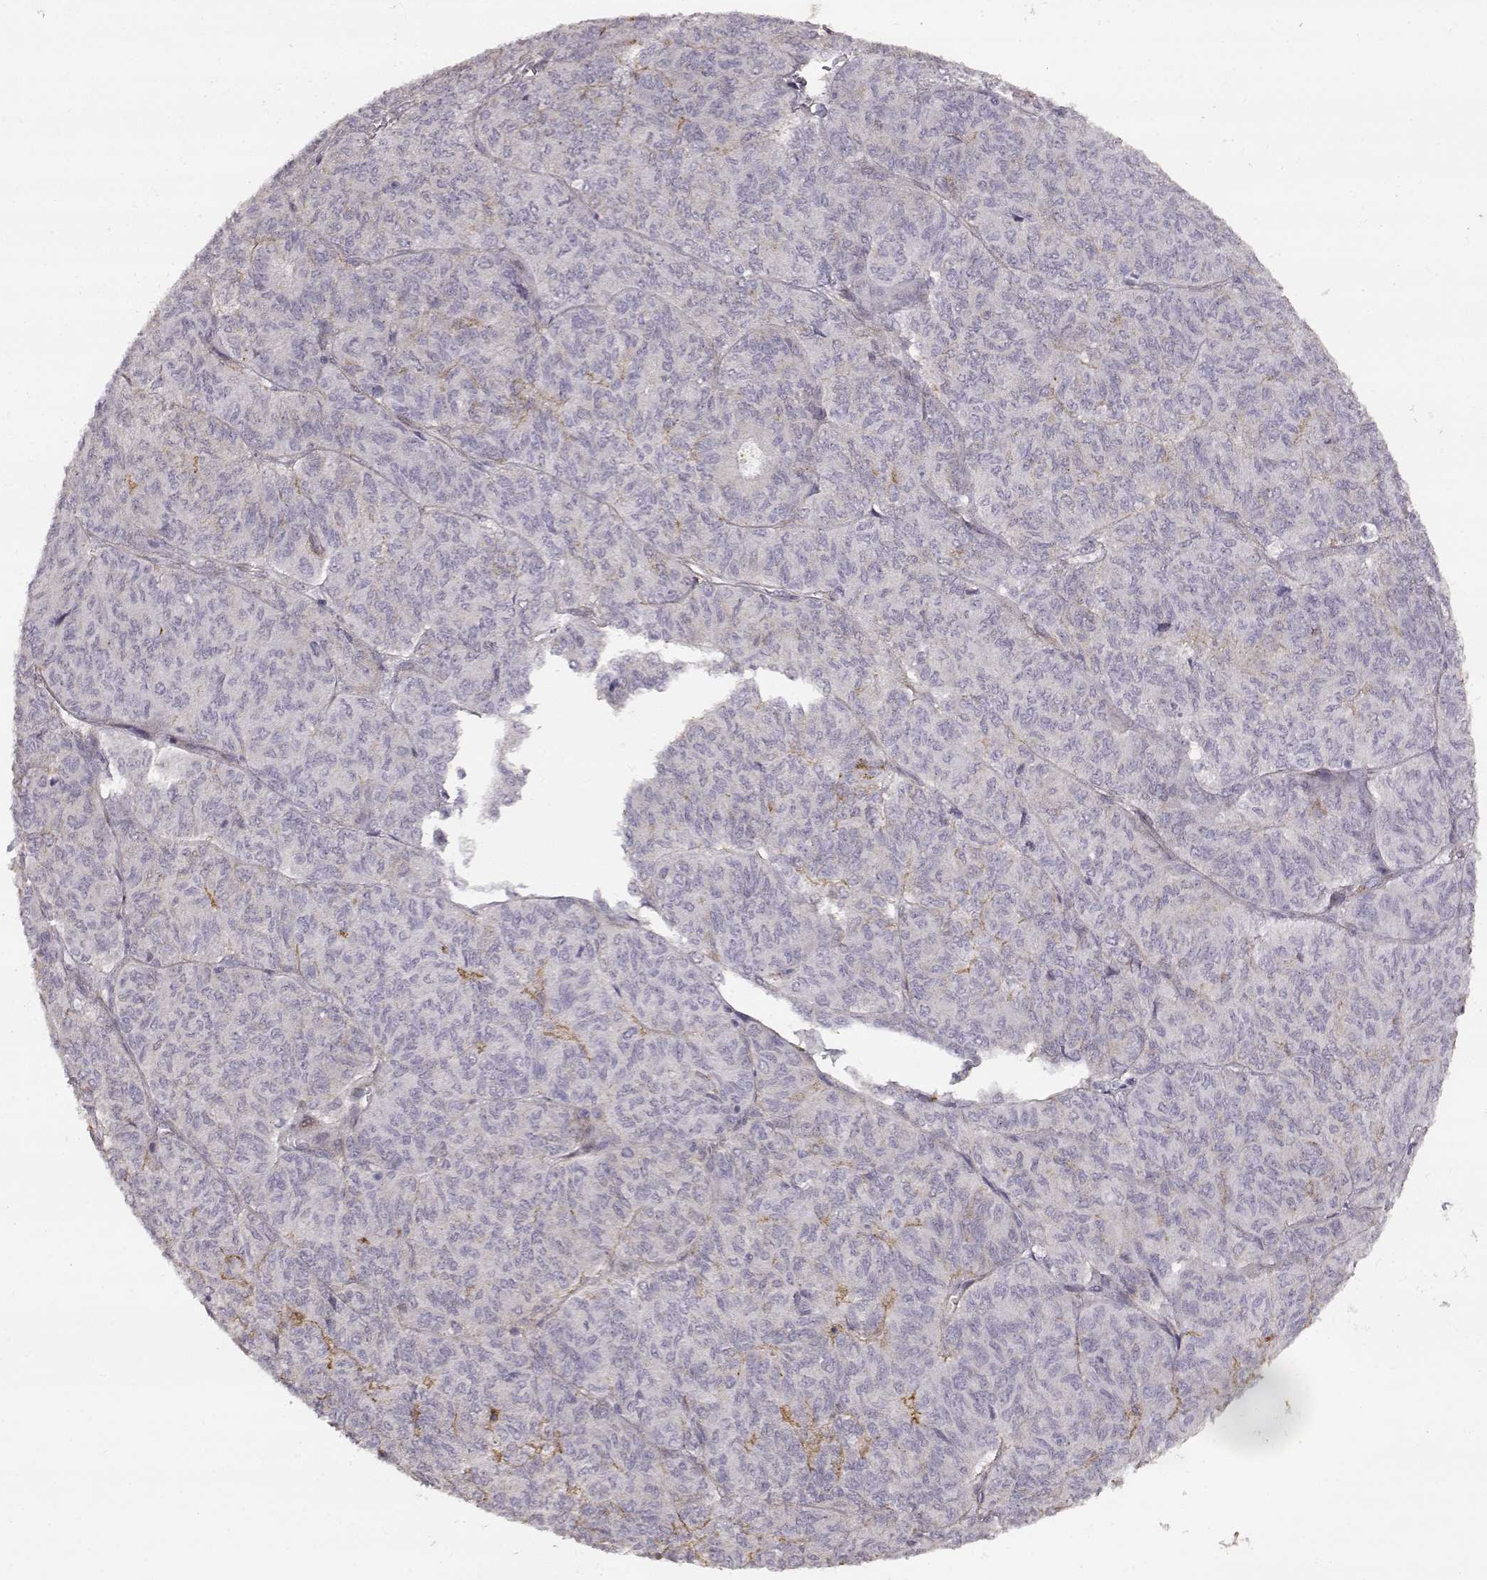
{"staining": {"intensity": "negative", "quantity": "none", "location": "none"}, "tissue": "ovarian cancer", "cell_type": "Tumor cells", "image_type": "cancer", "snomed": [{"axis": "morphology", "description": "Carcinoma, endometroid"}, {"axis": "topography", "description": "Ovary"}], "caption": "Ovarian cancer (endometroid carcinoma) stained for a protein using immunohistochemistry shows no expression tumor cells.", "gene": "LAMC1", "patient": {"sex": "female", "age": 80}}